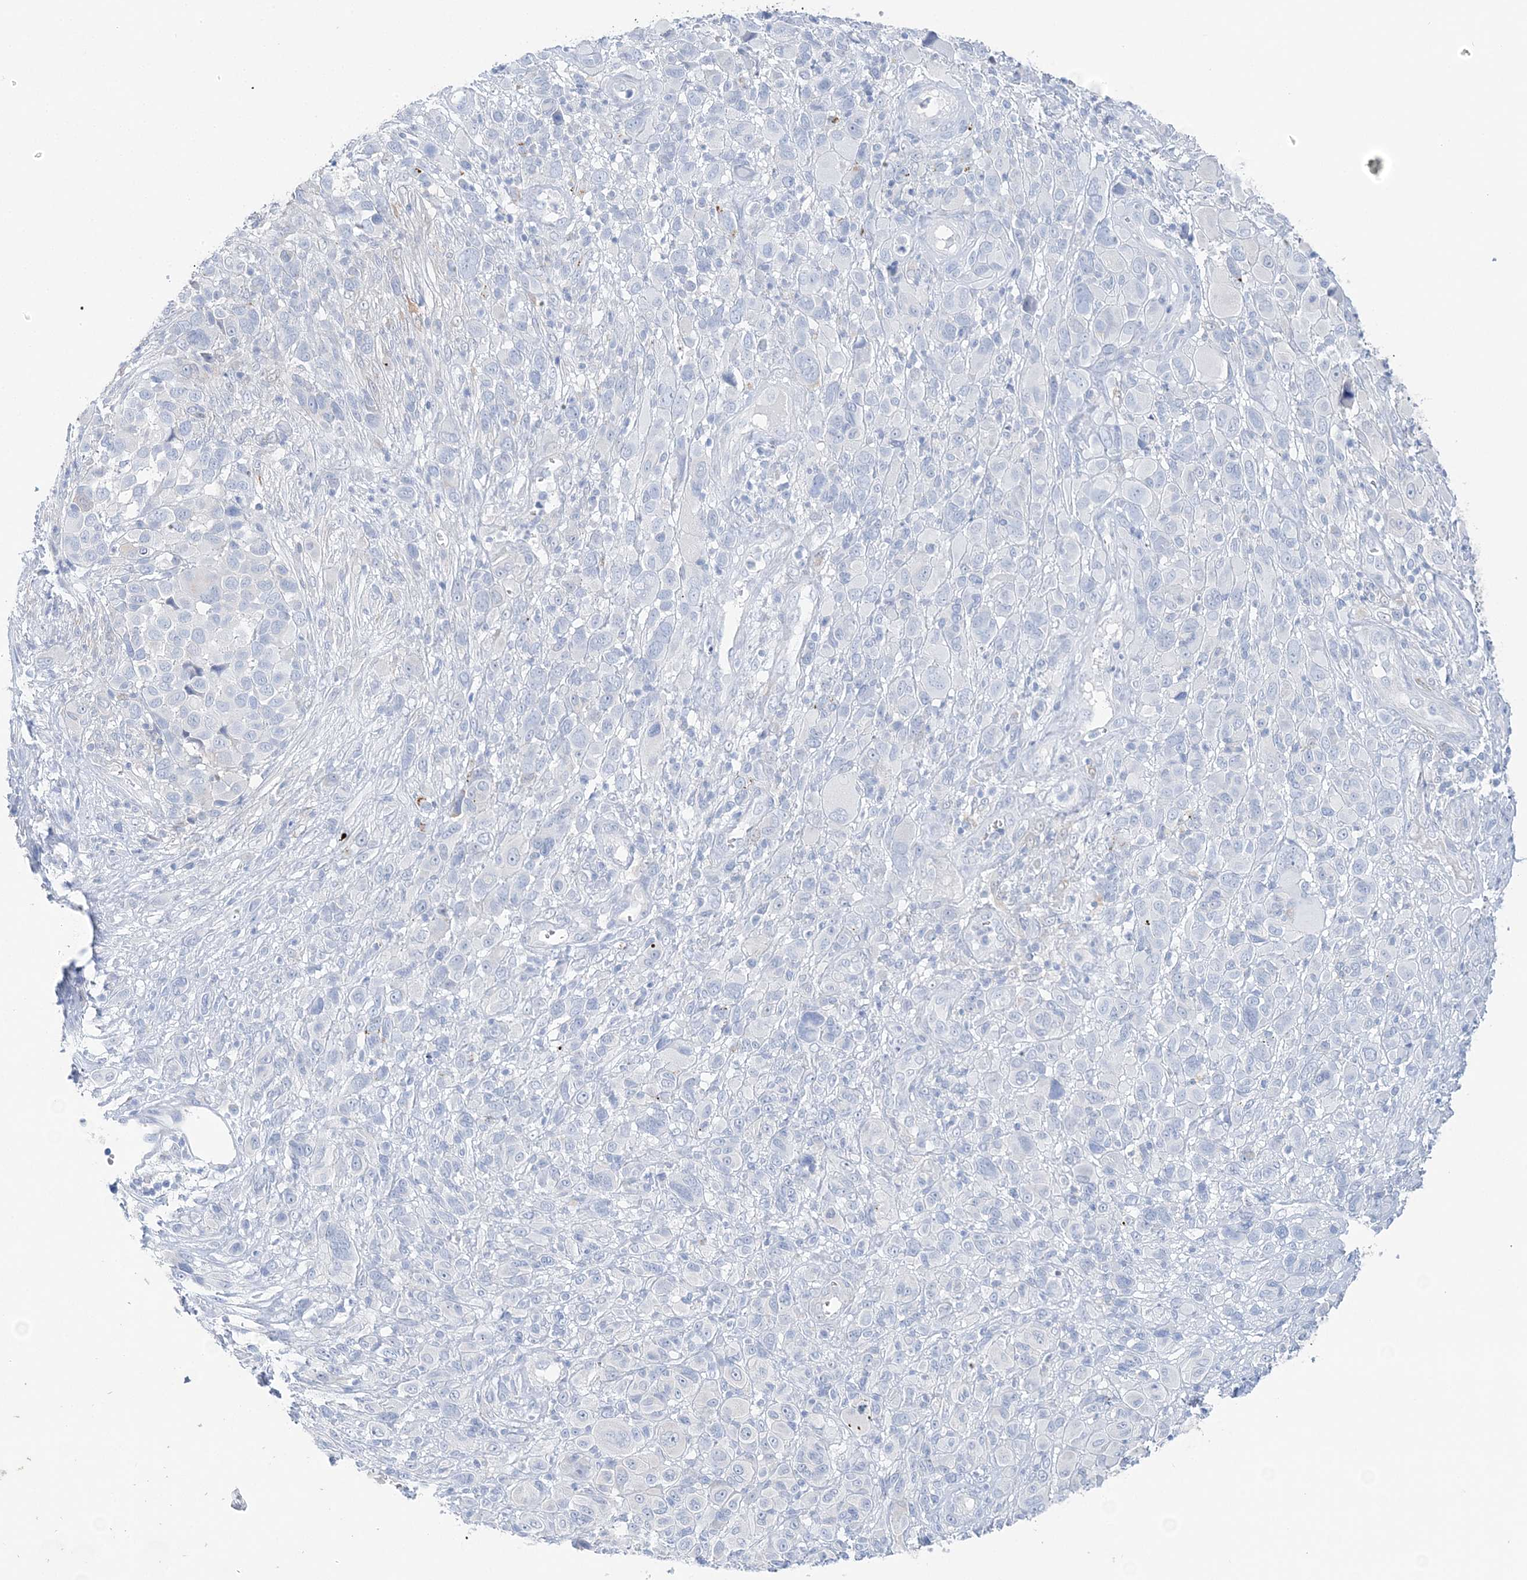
{"staining": {"intensity": "negative", "quantity": "none", "location": "none"}, "tissue": "melanoma", "cell_type": "Tumor cells", "image_type": "cancer", "snomed": [{"axis": "morphology", "description": "Malignant melanoma, NOS"}, {"axis": "topography", "description": "Skin of trunk"}], "caption": "High power microscopy photomicrograph of an IHC histopathology image of melanoma, revealing no significant staining in tumor cells. (Immunohistochemistry (ihc), brightfield microscopy, high magnification).", "gene": "HMGCS1", "patient": {"sex": "male", "age": 71}}